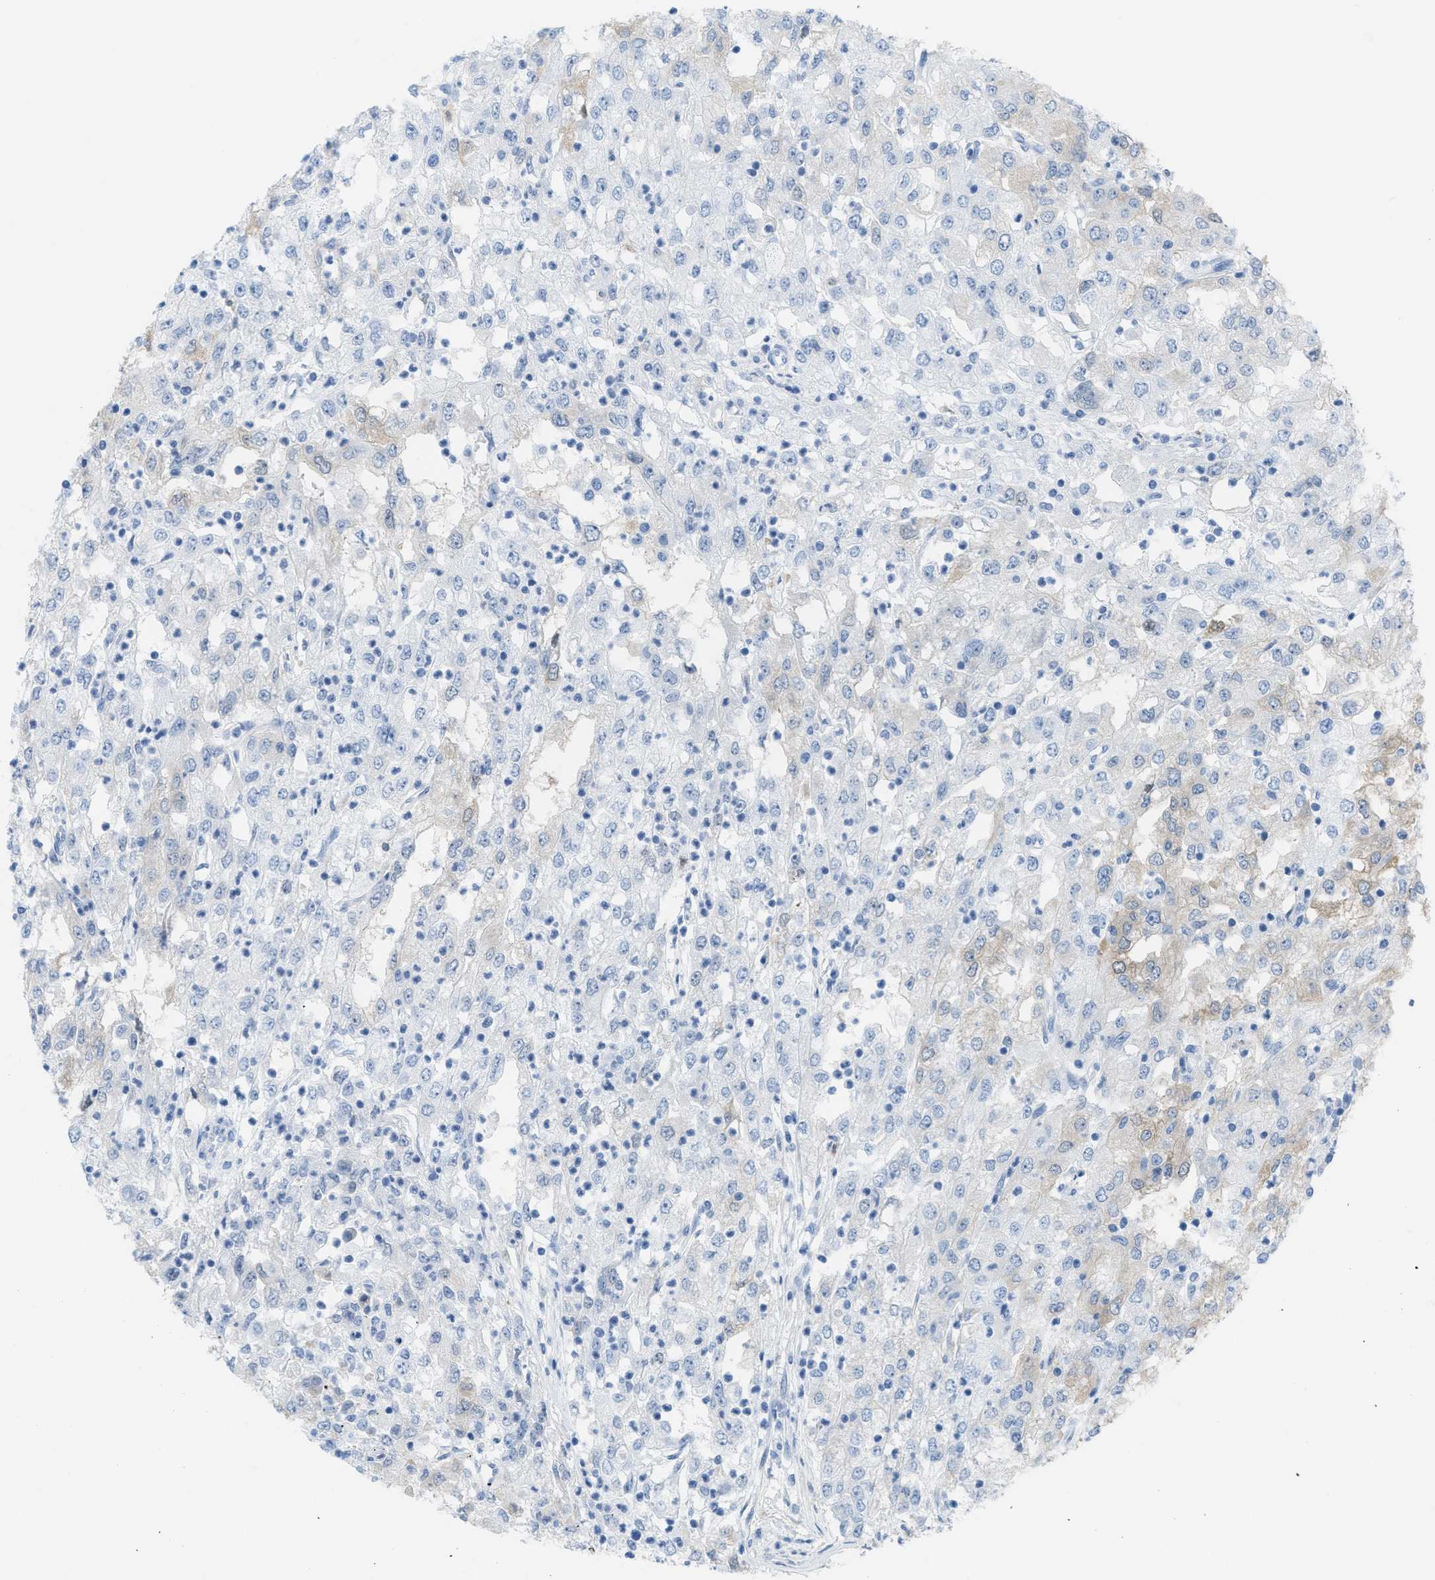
{"staining": {"intensity": "negative", "quantity": "none", "location": "none"}, "tissue": "renal cancer", "cell_type": "Tumor cells", "image_type": "cancer", "snomed": [{"axis": "morphology", "description": "Adenocarcinoma, NOS"}, {"axis": "topography", "description": "Kidney"}], "caption": "A photomicrograph of adenocarcinoma (renal) stained for a protein shows no brown staining in tumor cells.", "gene": "ASGR1", "patient": {"sex": "female", "age": 54}}